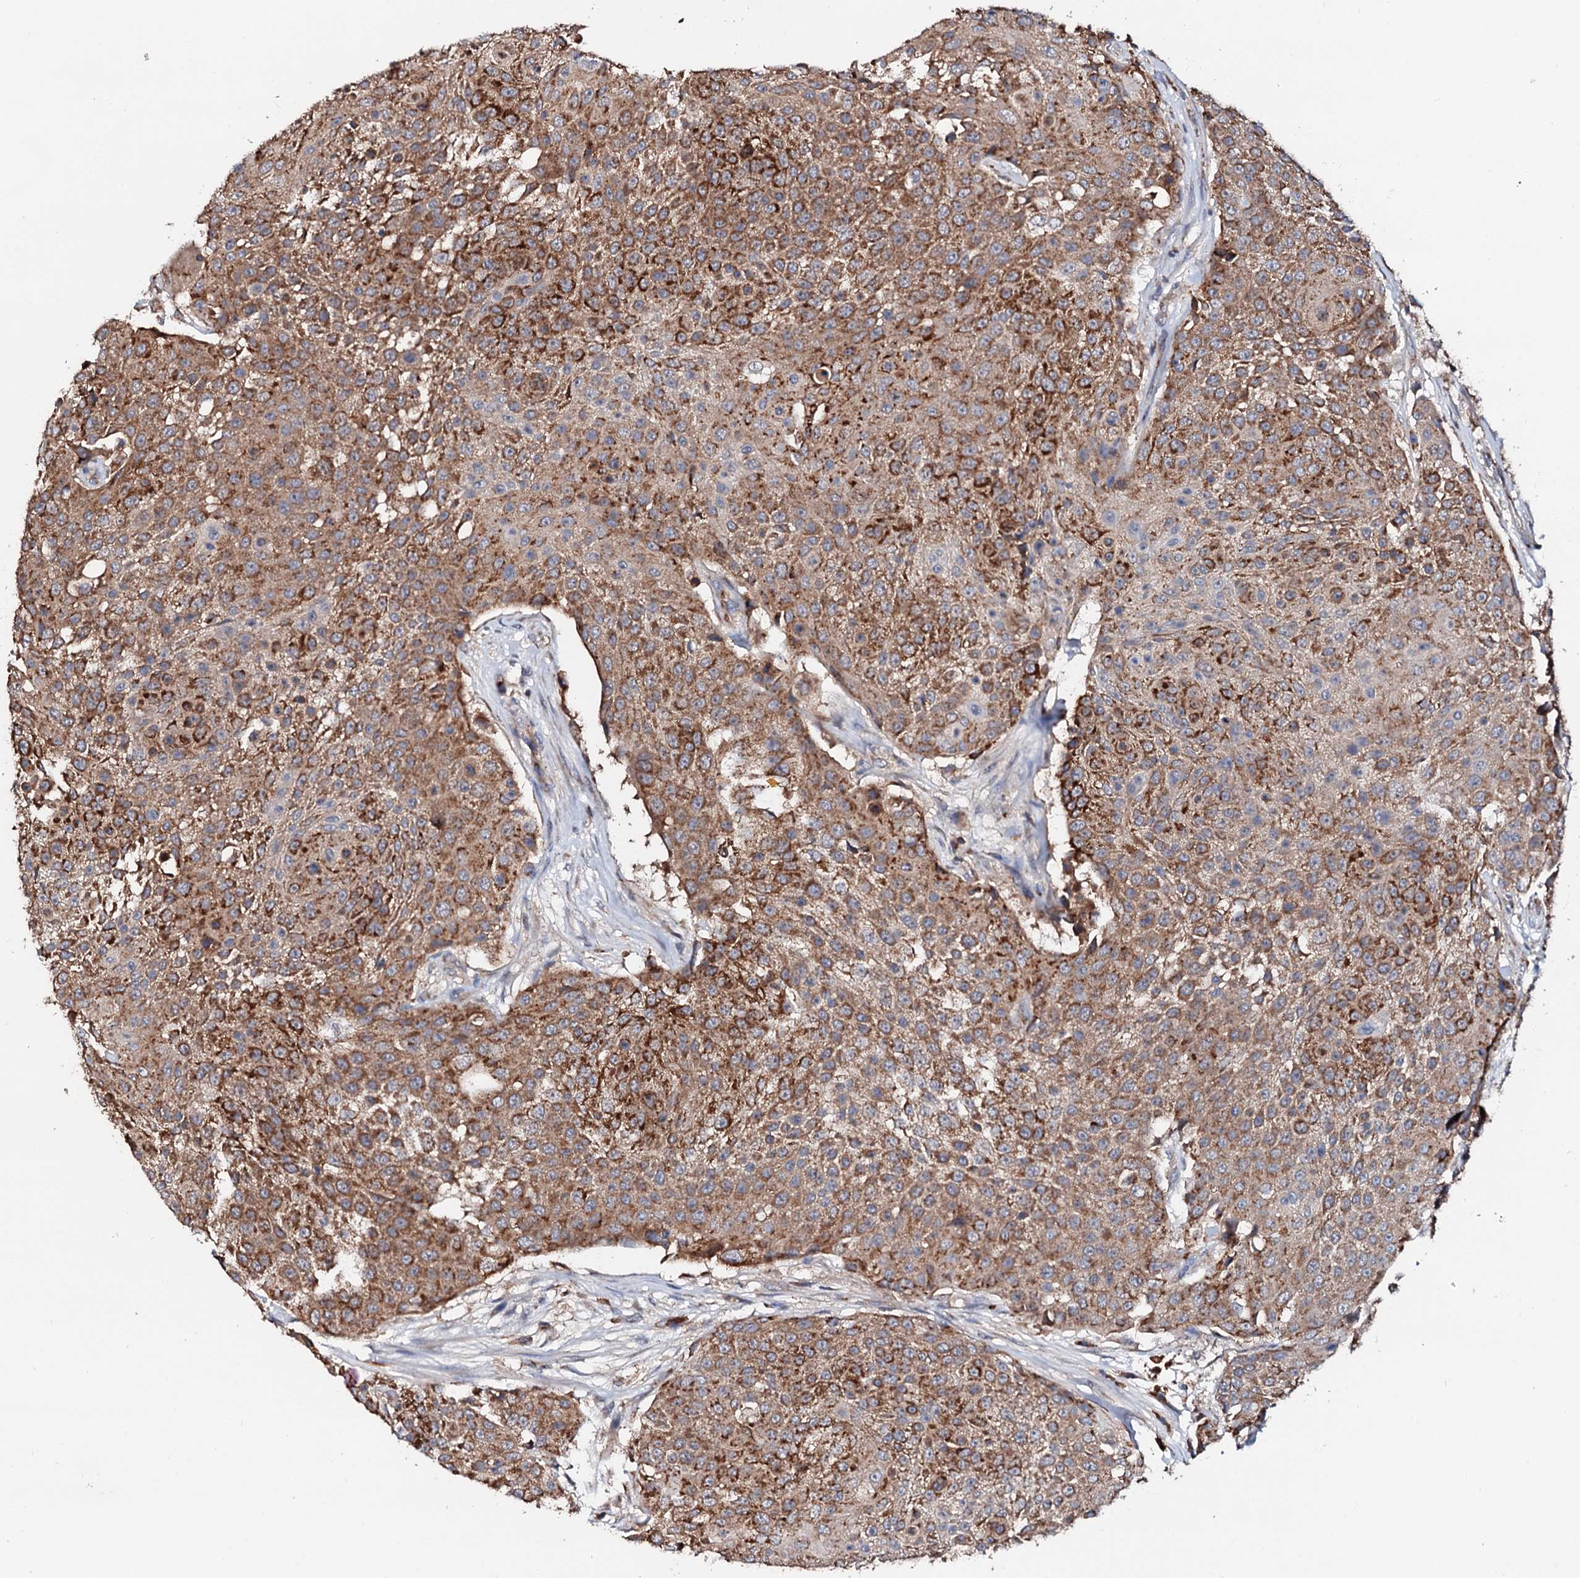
{"staining": {"intensity": "strong", "quantity": ">75%", "location": "cytoplasmic/membranous"}, "tissue": "urothelial cancer", "cell_type": "Tumor cells", "image_type": "cancer", "snomed": [{"axis": "morphology", "description": "Urothelial carcinoma, High grade"}, {"axis": "topography", "description": "Urinary bladder"}], "caption": "Tumor cells reveal high levels of strong cytoplasmic/membranous staining in approximately >75% of cells in human high-grade urothelial carcinoma. (DAB IHC, brown staining for protein, blue staining for nuclei).", "gene": "ST3GAL1", "patient": {"sex": "female", "age": 63}}